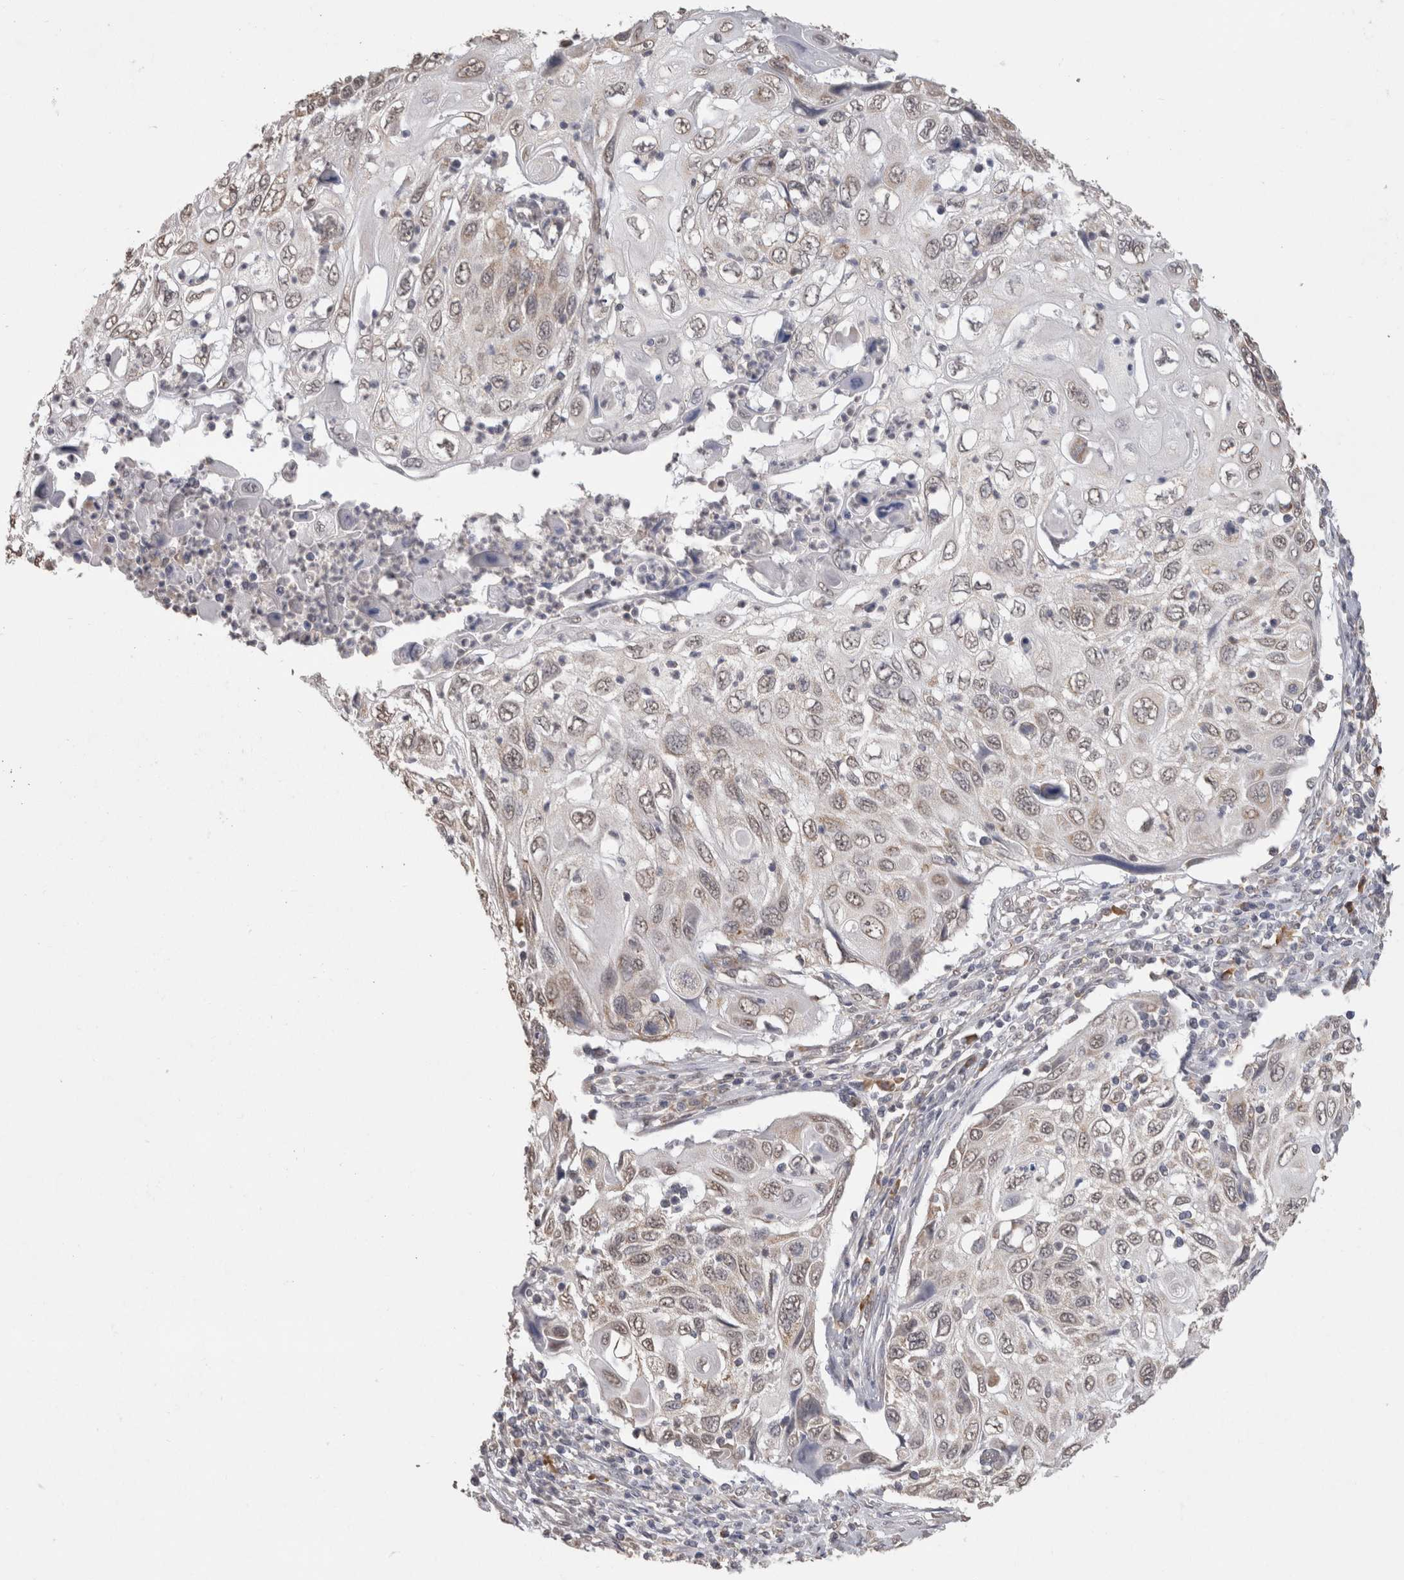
{"staining": {"intensity": "weak", "quantity": "<25%", "location": "nuclear"}, "tissue": "cervical cancer", "cell_type": "Tumor cells", "image_type": "cancer", "snomed": [{"axis": "morphology", "description": "Squamous cell carcinoma, NOS"}, {"axis": "topography", "description": "Cervix"}], "caption": "The photomicrograph shows no staining of tumor cells in squamous cell carcinoma (cervical). Brightfield microscopy of immunohistochemistry (IHC) stained with DAB (brown) and hematoxylin (blue), captured at high magnification.", "gene": "NOMO1", "patient": {"sex": "female", "age": 70}}